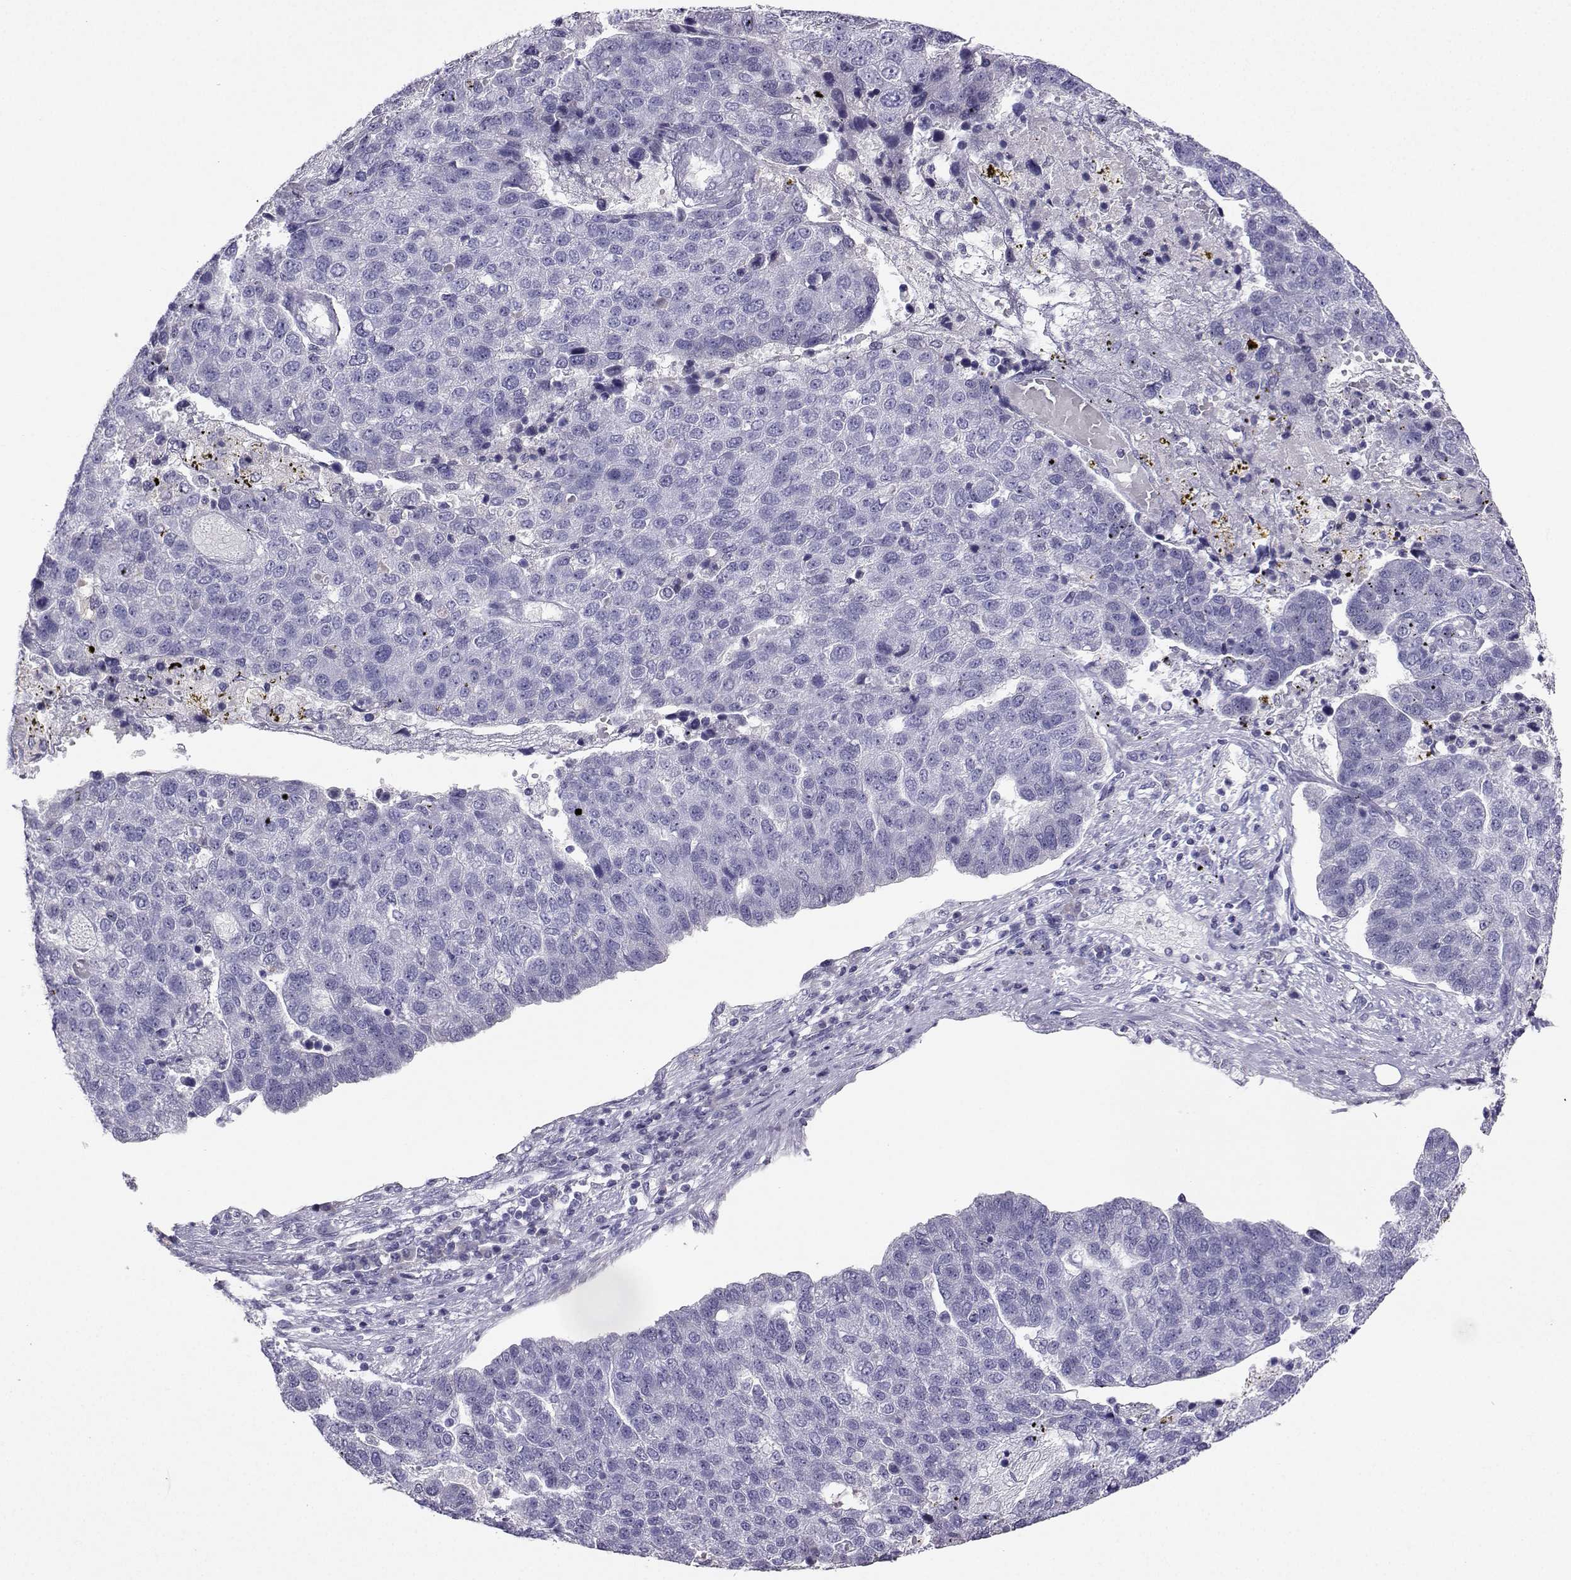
{"staining": {"intensity": "negative", "quantity": "none", "location": "none"}, "tissue": "pancreatic cancer", "cell_type": "Tumor cells", "image_type": "cancer", "snomed": [{"axis": "morphology", "description": "Adenocarcinoma, NOS"}, {"axis": "topography", "description": "Pancreas"}], "caption": "A high-resolution image shows IHC staining of pancreatic adenocarcinoma, which exhibits no significant staining in tumor cells.", "gene": "GRIK4", "patient": {"sex": "female", "age": 61}}